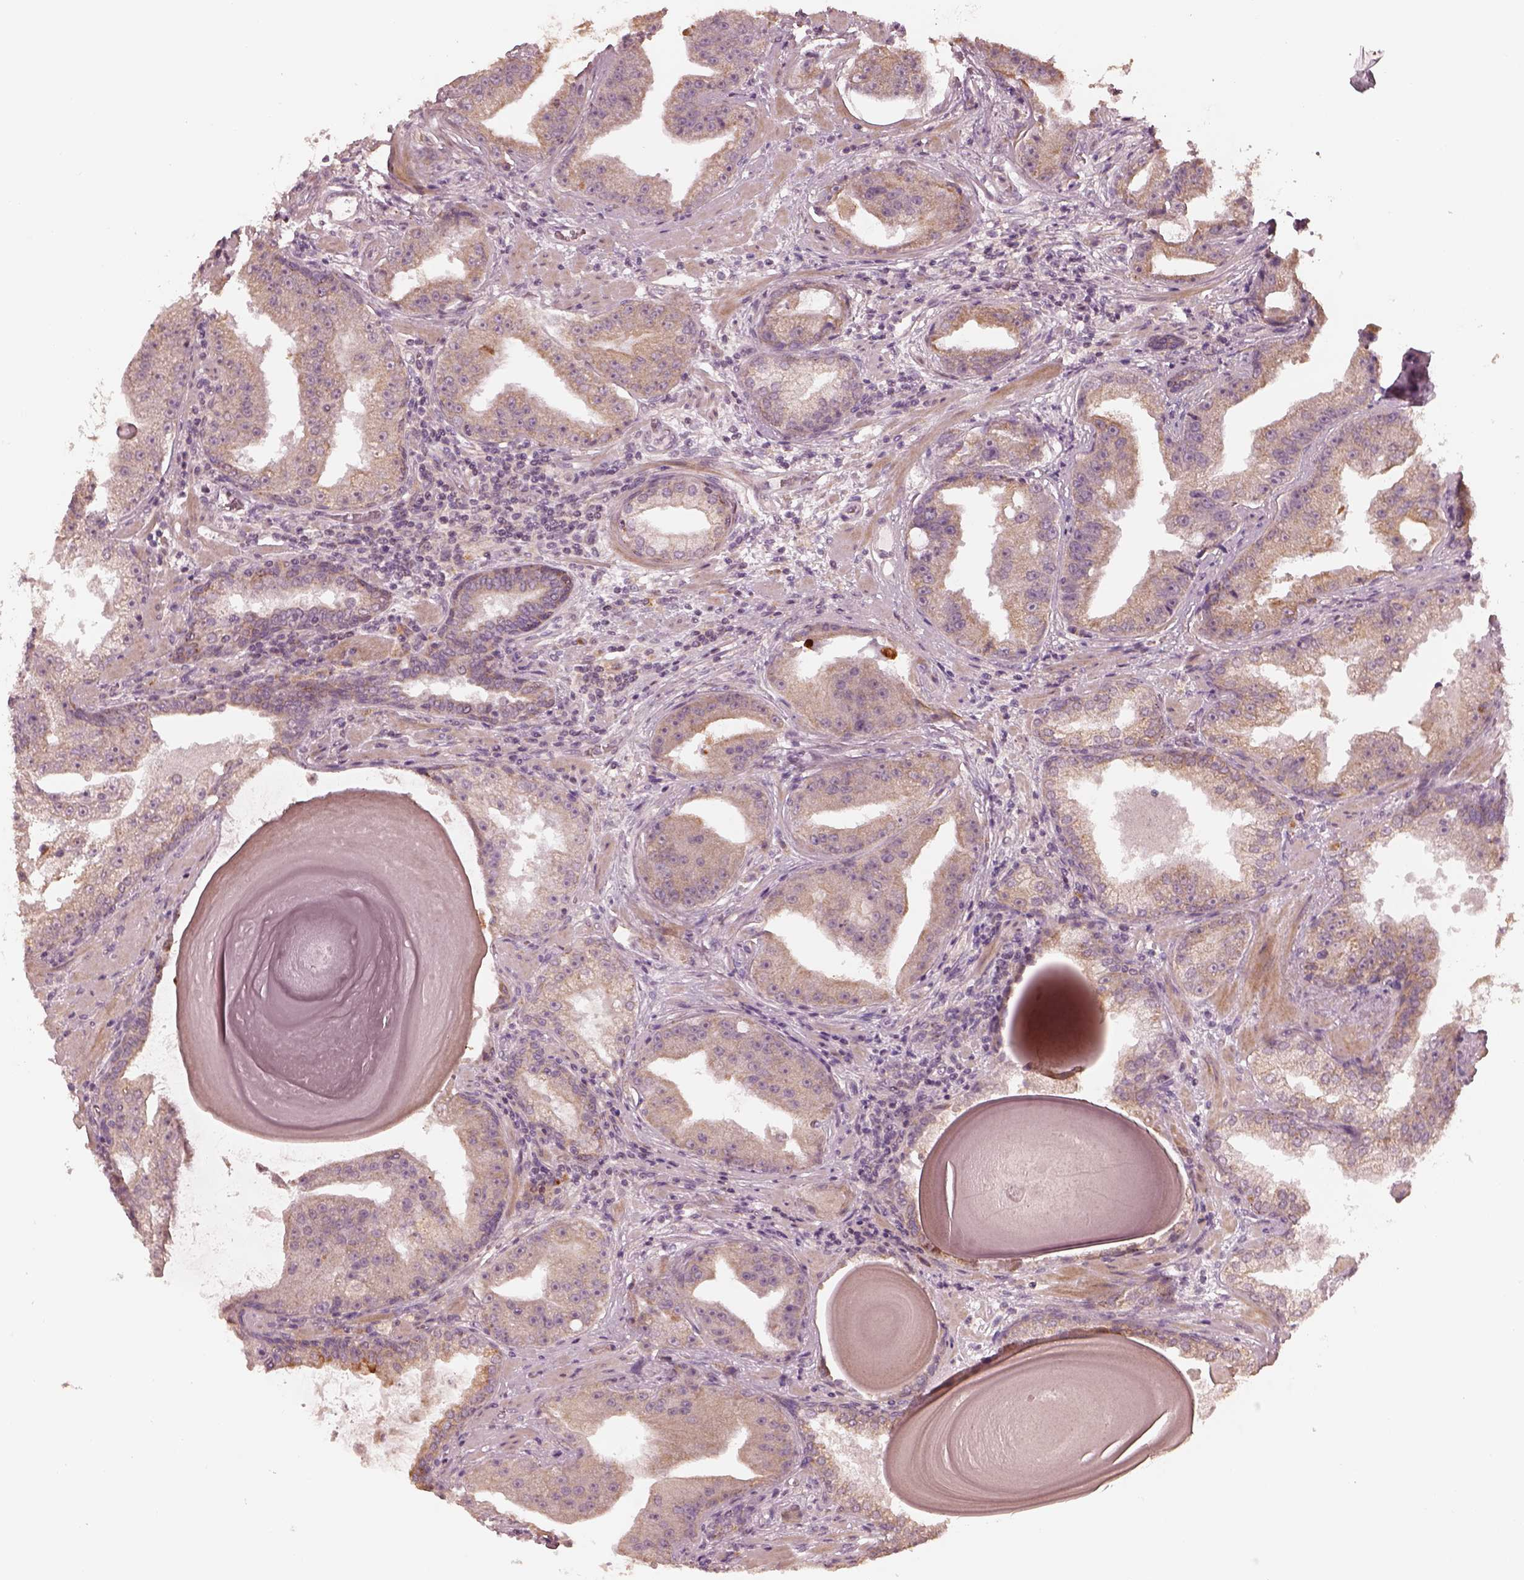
{"staining": {"intensity": "weak", "quantity": "25%-75%", "location": "cytoplasmic/membranous"}, "tissue": "prostate cancer", "cell_type": "Tumor cells", "image_type": "cancer", "snomed": [{"axis": "morphology", "description": "Adenocarcinoma, Low grade"}, {"axis": "topography", "description": "Prostate"}], "caption": "Human low-grade adenocarcinoma (prostate) stained for a protein (brown) demonstrates weak cytoplasmic/membranous positive staining in about 25%-75% of tumor cells.", "gene": "SLC25A46", "patient": {"sex": "male", "age": 62}}